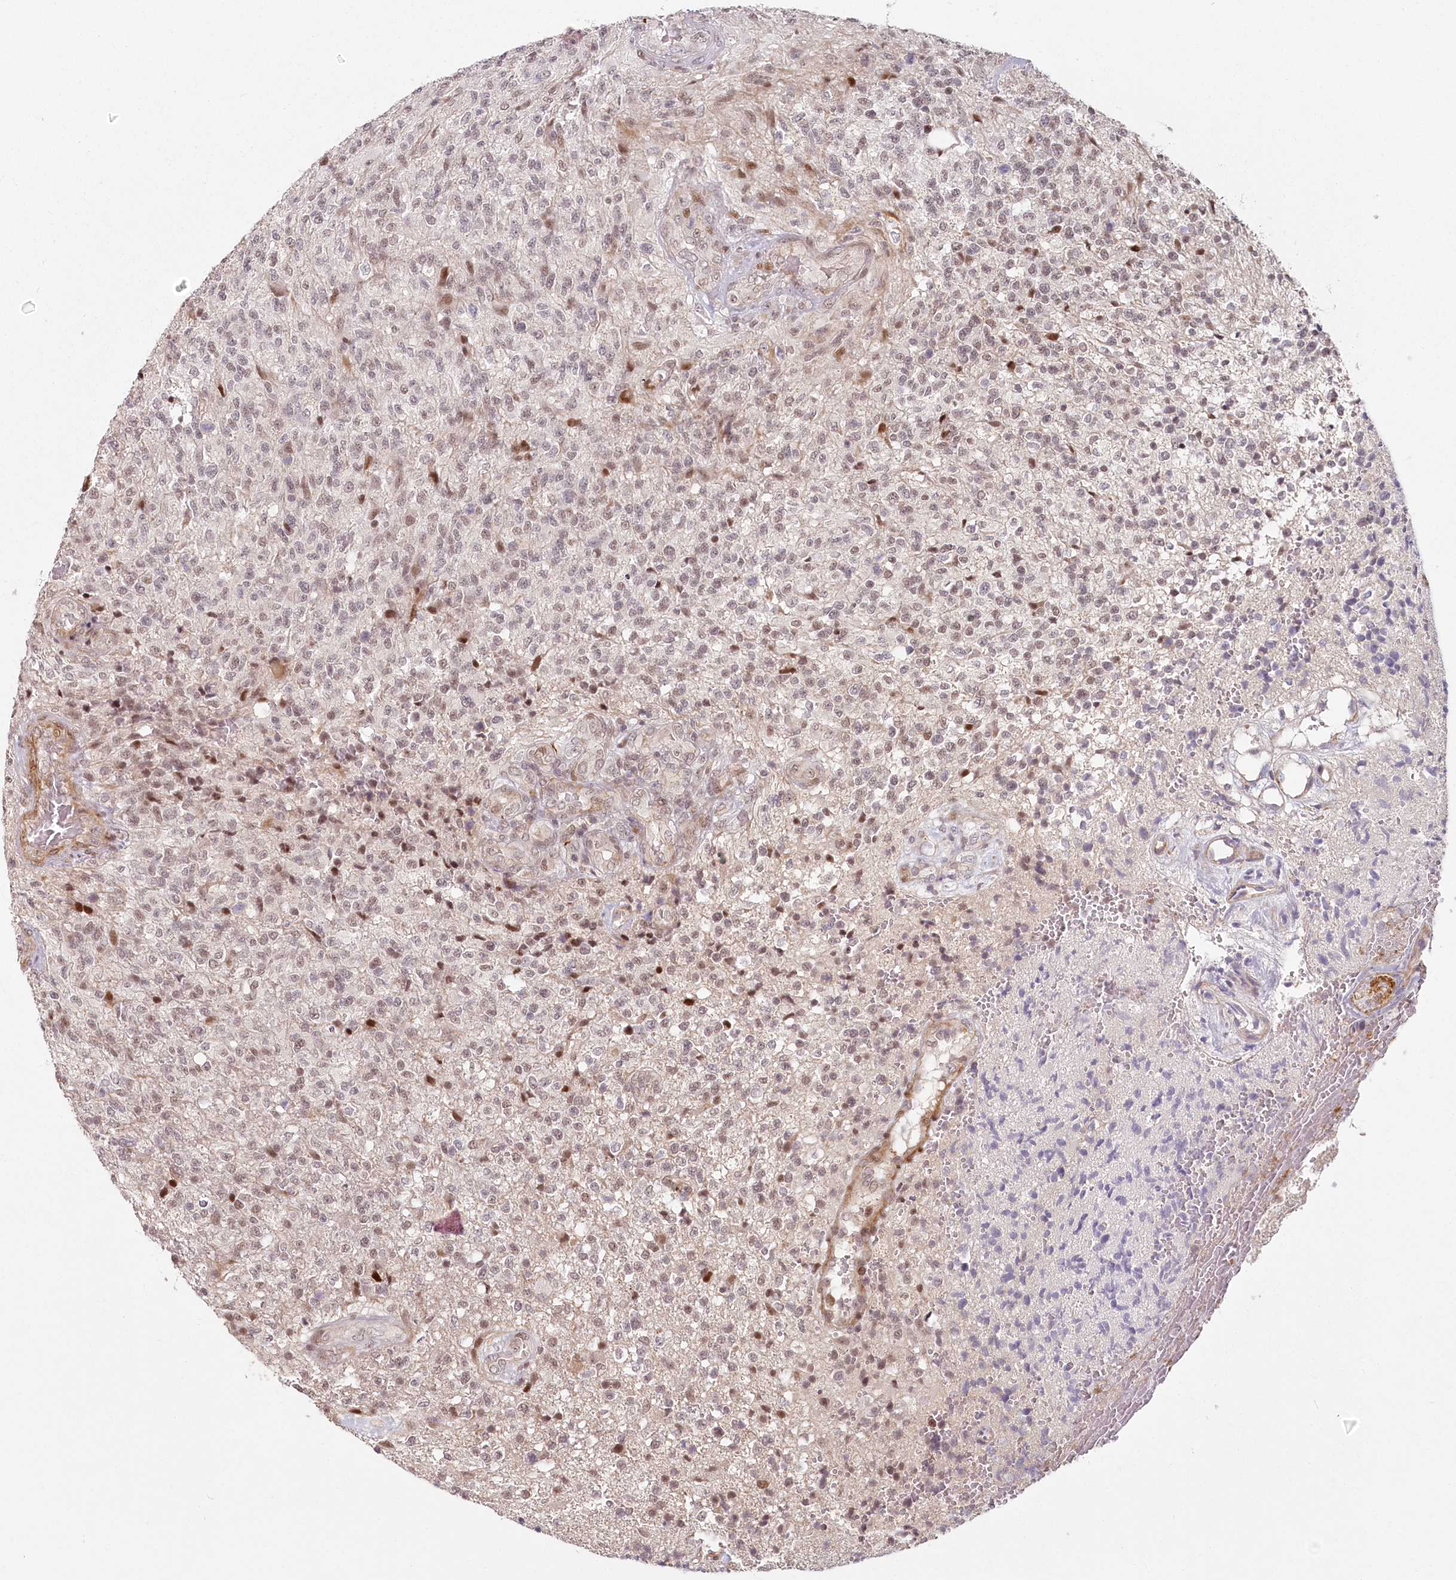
{"staining": {"intensity": "moderate", "quantity": "<25%", "location": "nuclear"}, "tissue": "glioma", "cell_type": "Tumor cells", "image_type": "cancer", "snomed": [{"axis": "morphology", "description": "Glioma, malignant, High grade"}, {"axis": "topography", "description": "Brain"}], "caption": "Immunohistochemistry (DAB) staining of high-grade glioma (malignant) reveals moderate nuclear protein positivity in about <25% of tumor cells. (DAB IHC with brightfield microscopy, high magnification).", "gene": "FAM204A", "patient": {"sex": "male", "age": 56}}